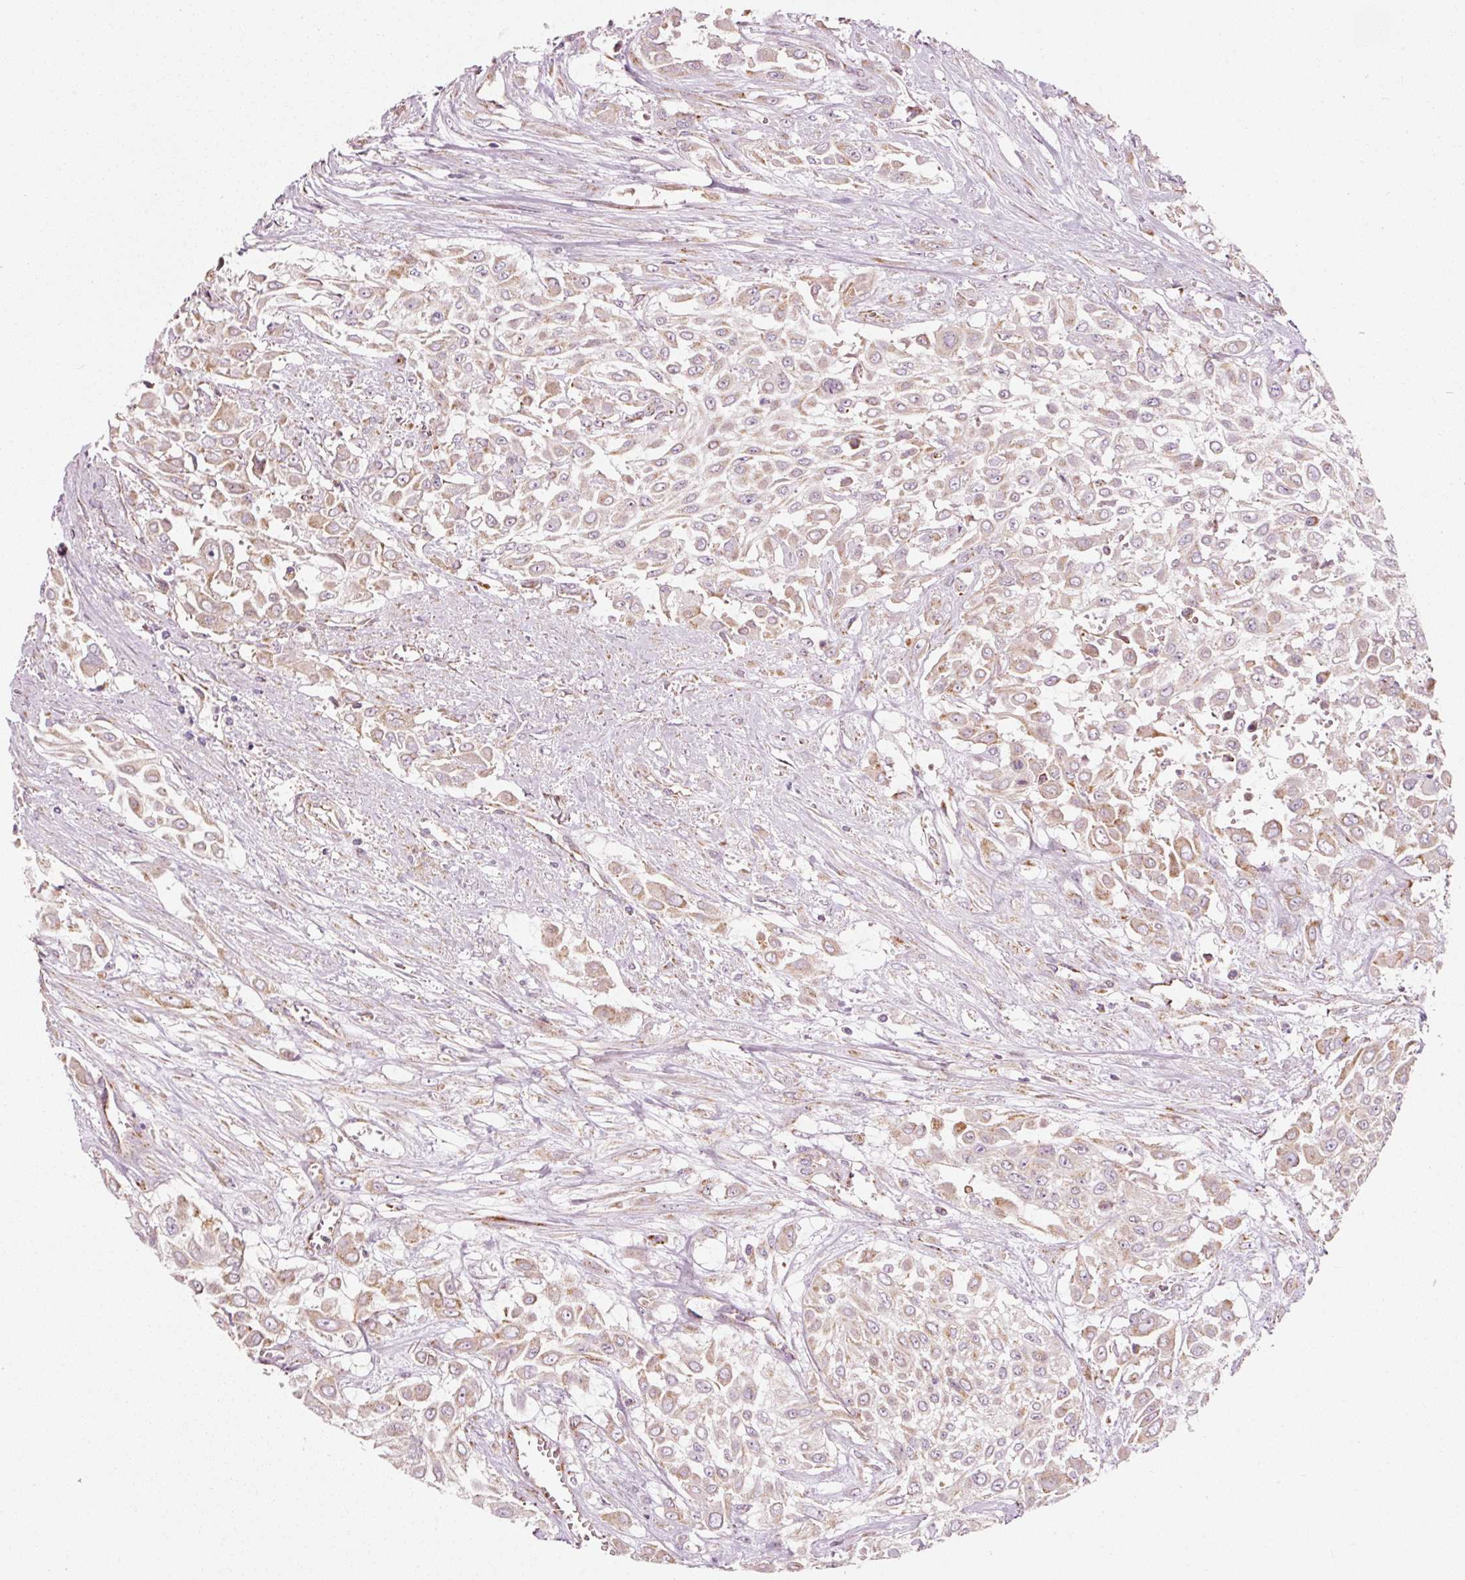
{"staining": {"intensity": "weak", "quantity": "25%-75%", "location": "cytoplasmic/membranous"}, "tissue": "urothelial cancer", "cell_type": "Tumor cells", "image_type": "cancer", "snomed": [{"axis": "morphology", "description": "Urothelial carcinoma, High grade"}, {"axis": "topography", "description": "Urinary bladder"}], "caption": "IHC staining of urothelial cancer, which demonstrates low levels of weak cytoplasmic/membranous expression in approximately 25%-75% of tumor cells indicating weak cytoplasmic/membranous protein staining. The staining was performed using DAB (brown) for protein detection and nuclei were counterstained in hematoxylin (blue).", "gene": "NDUFB4", "patient": {"sex": "male", "age": 57}}